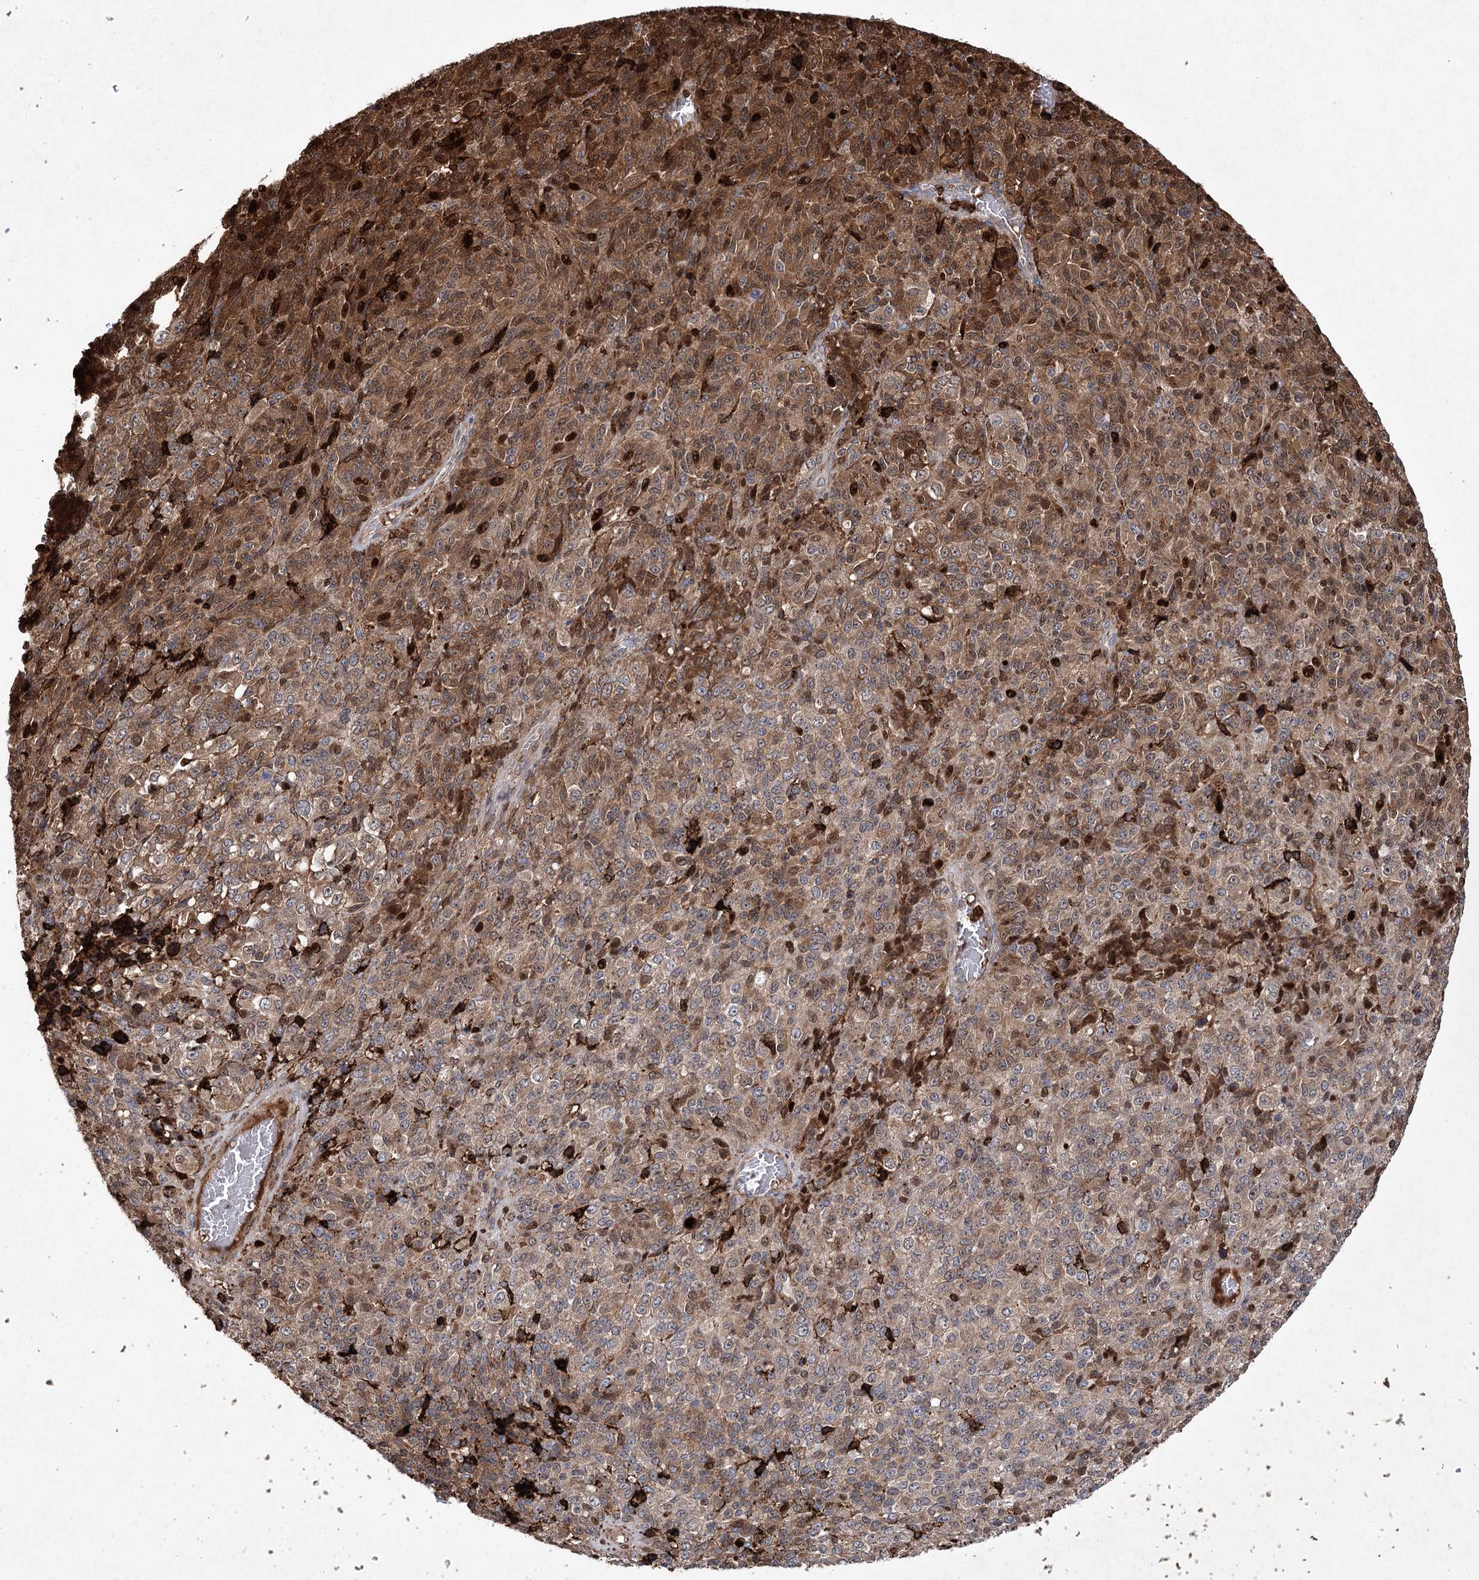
{"staining": {"intensity": "moderate", "quantity": ">75%", "location": "cytoplasmic/membranous"}, "tissue": "melanoma", "cell_type": "Tumor cells", "image_type": "cancer", "snomed": [{"axis": "morphology", "description": "Malignant melanoma, Metastatic site"}, {"axis": "topography", "description": "Brain"}], "caption": "Brown immunohistochemical staining in malignant melanoma (metastatic site) shows moderate cytoplasmic/membranous positivity in about >75% of tumor cells.", "gene": "DCUN1D4", "patient": {"sex": "female", "age": 56}}